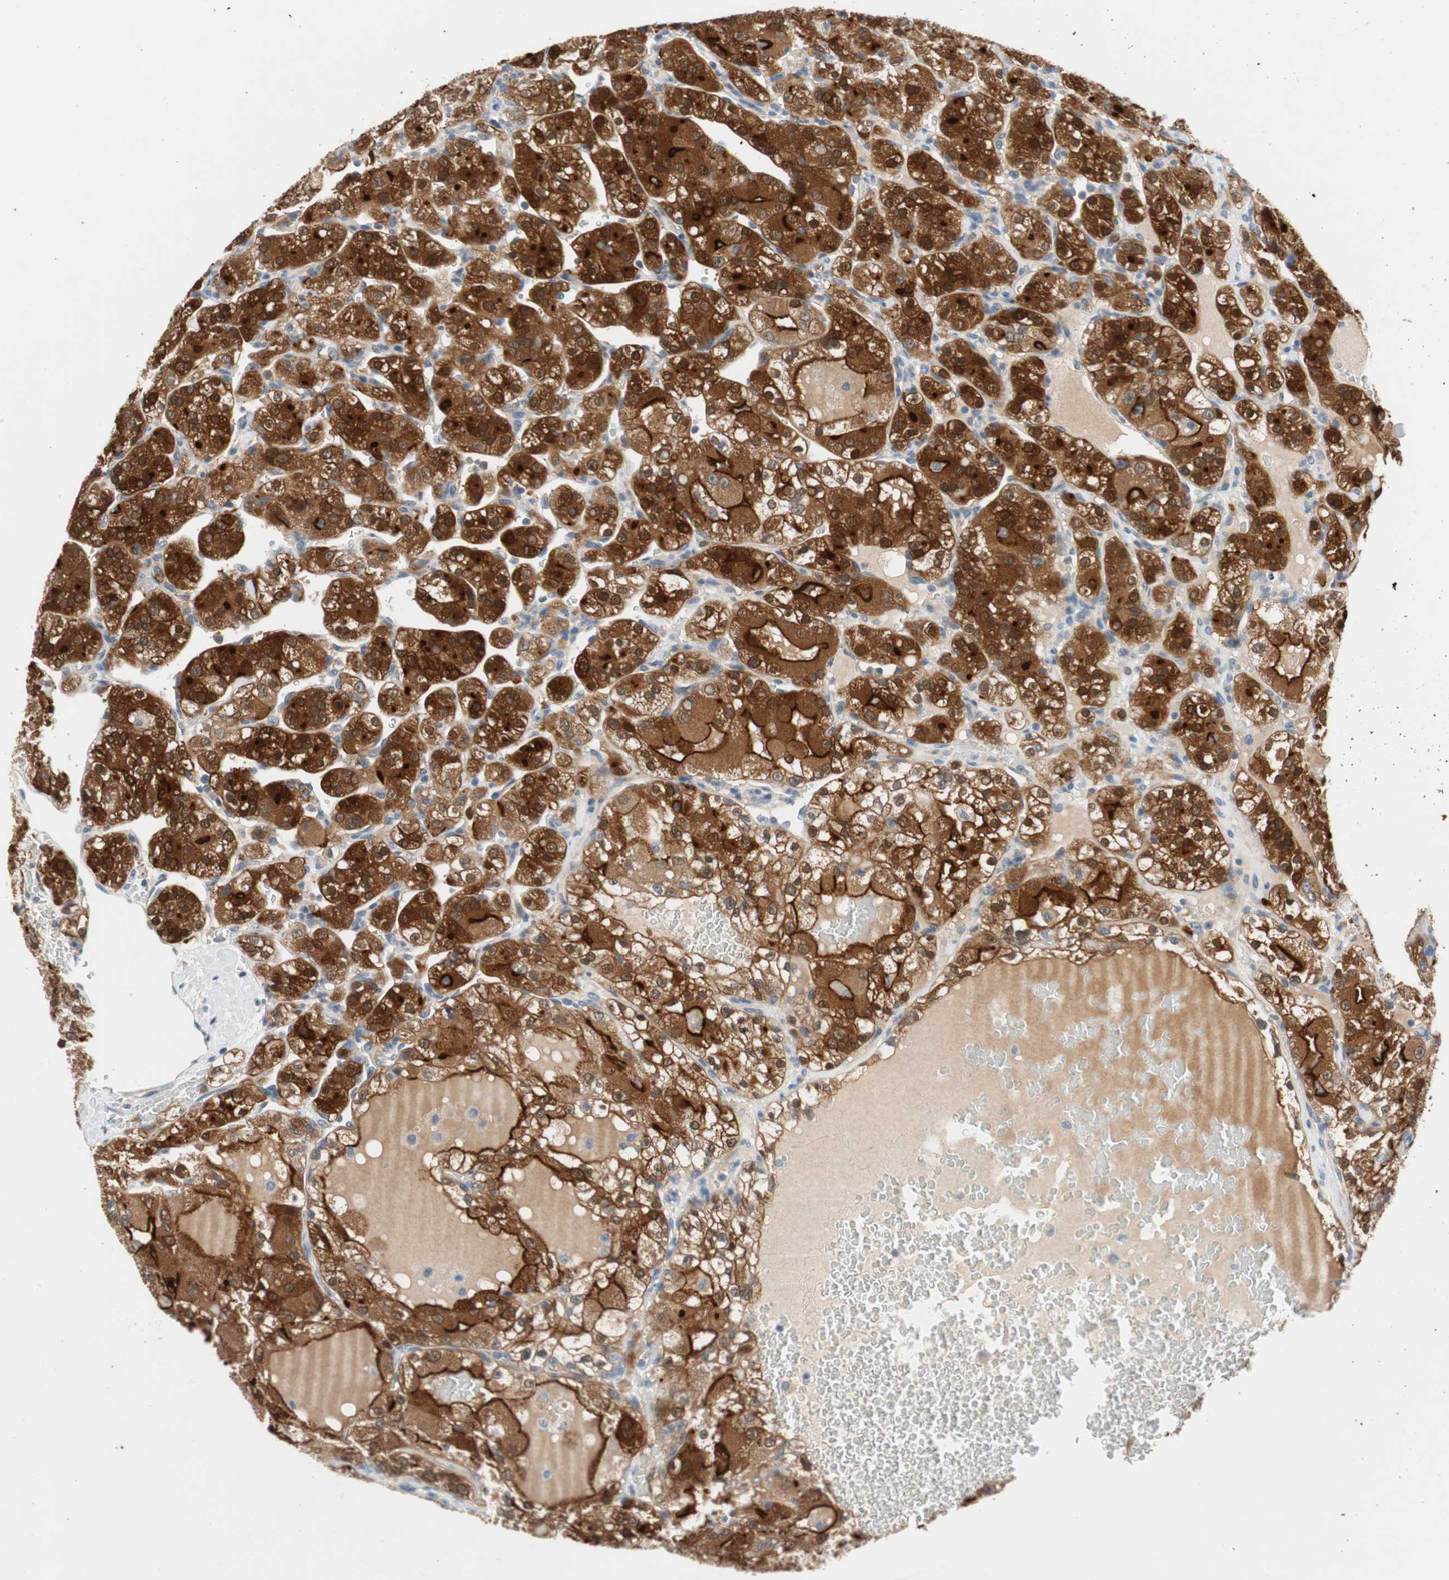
{"staining": {"intensity": "strong", "quantity": ">75%", "location": "cytoplasmic/membranous,nuclear"}, "tissue": "renal cancer", "cell_type": "Tumor cells", "image_type": "cancer", "snomed": [{"axis": "morphology", "description": "Normal tissue, NOS"}, {"axis": "morphology", "description": "Adenocarcinoma, NOS"}, {"axis": "topography", "description": "Kidney"}], "caption": "Adenocarcinoma (renal) stained with a brown dye shows strong cytoplasmic/membranous and nuclear positive positivity in about >75% of tumor cells.", "gene": "PDZK1", "patient": {"sex": "male", "age": 61}}